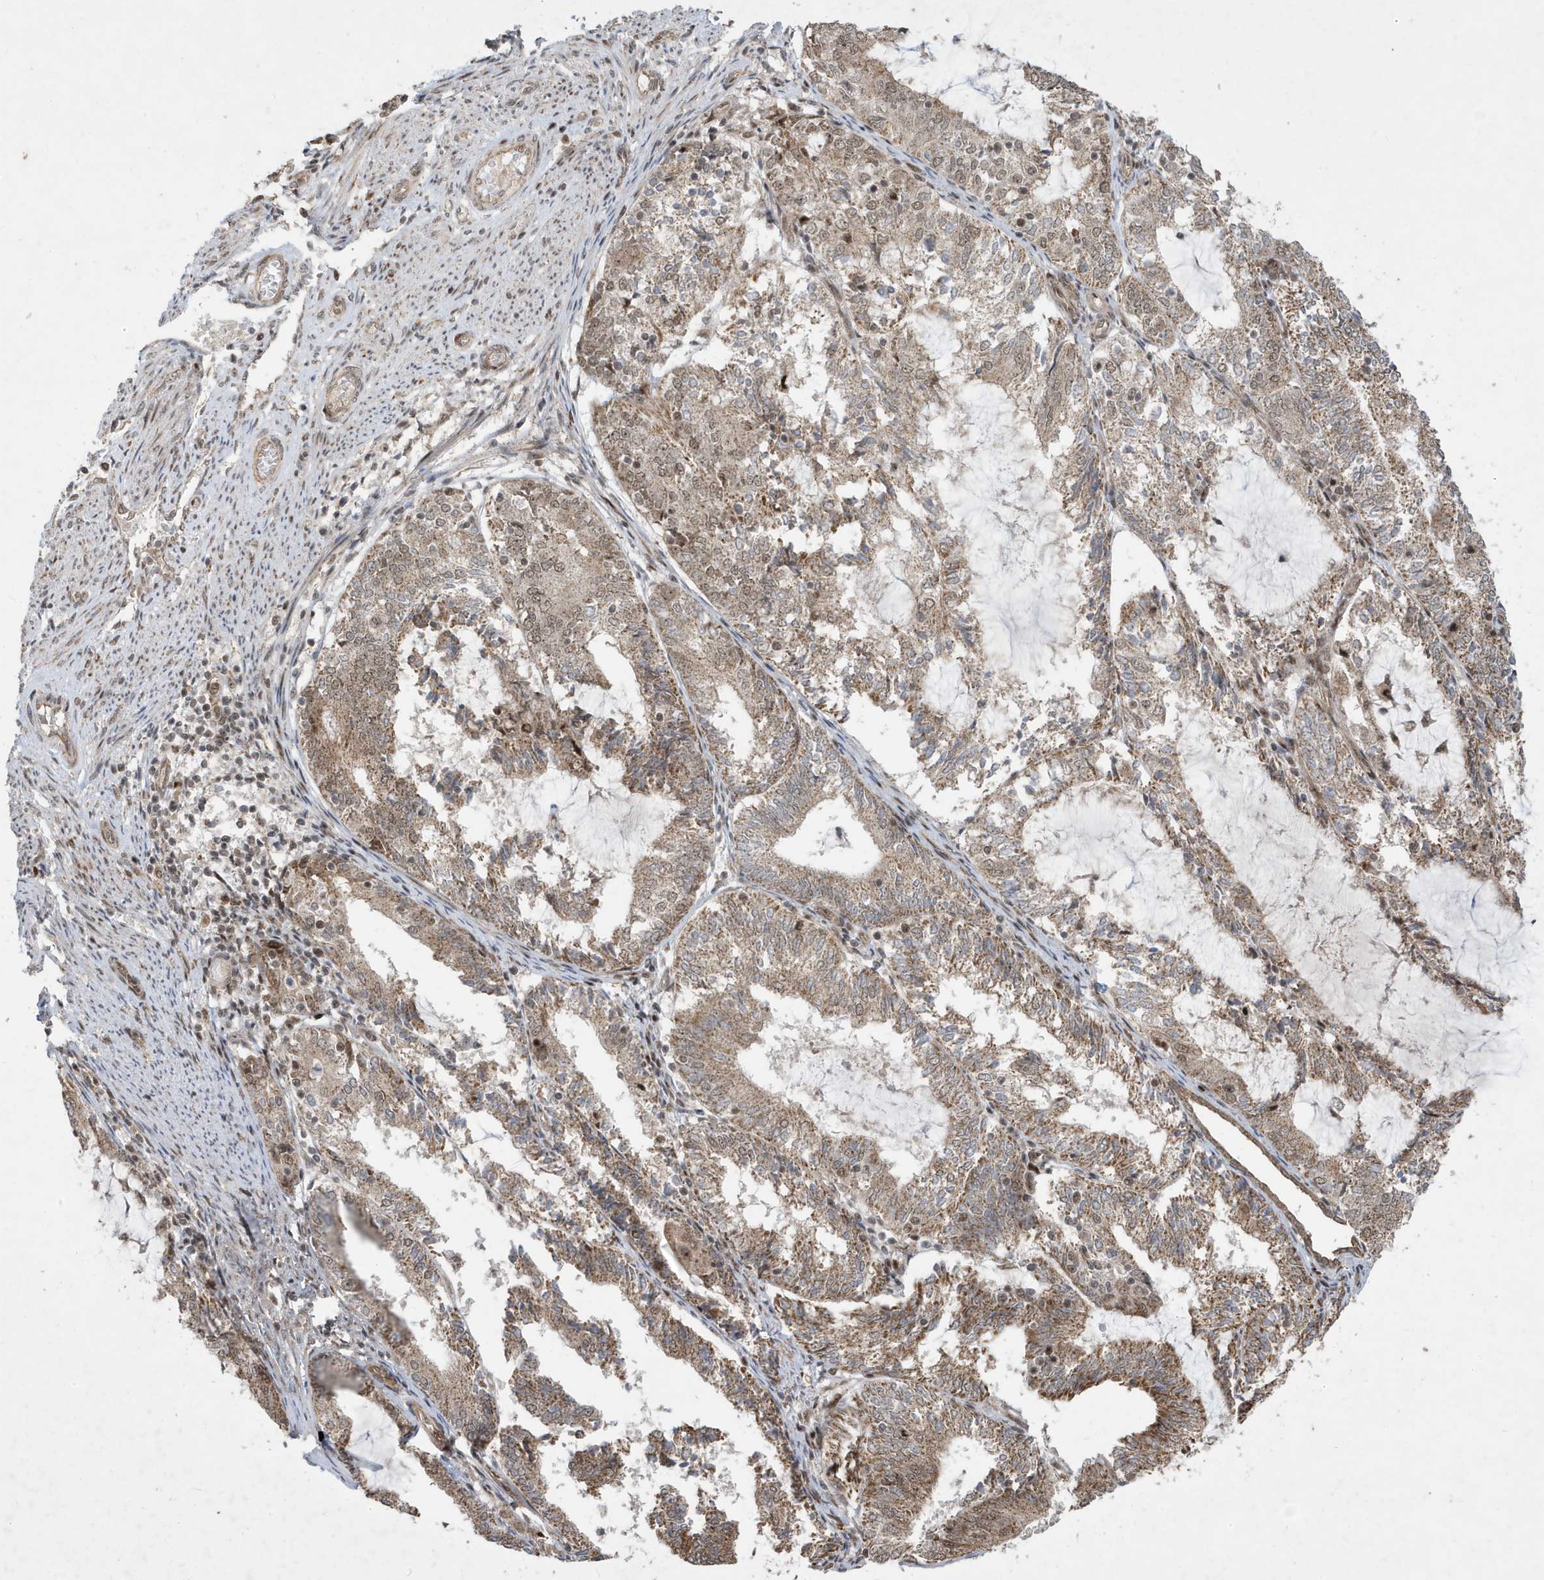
{"staining": {"intensity": "moderate", "quantity": ">75%", "location": "cytoplasmic/membranous"}, "tissue": "endometrial cancer", "cell_type": "Tumor cells", "image_type": "cancer", "snomed": [{"axis": "morphology", "description": "Adenocarcinoma, NOS"}, {"axis": "topography", "description": "Endometrium"}], "caption": "About >75% of tumor cells in human endometrial cancer show moderate cytoplasmic/membranous protein staining as visualized by brown immunohistochemical staining.", "gene": "FAM9B", "patient": {"sex": "female", "age": 81}}